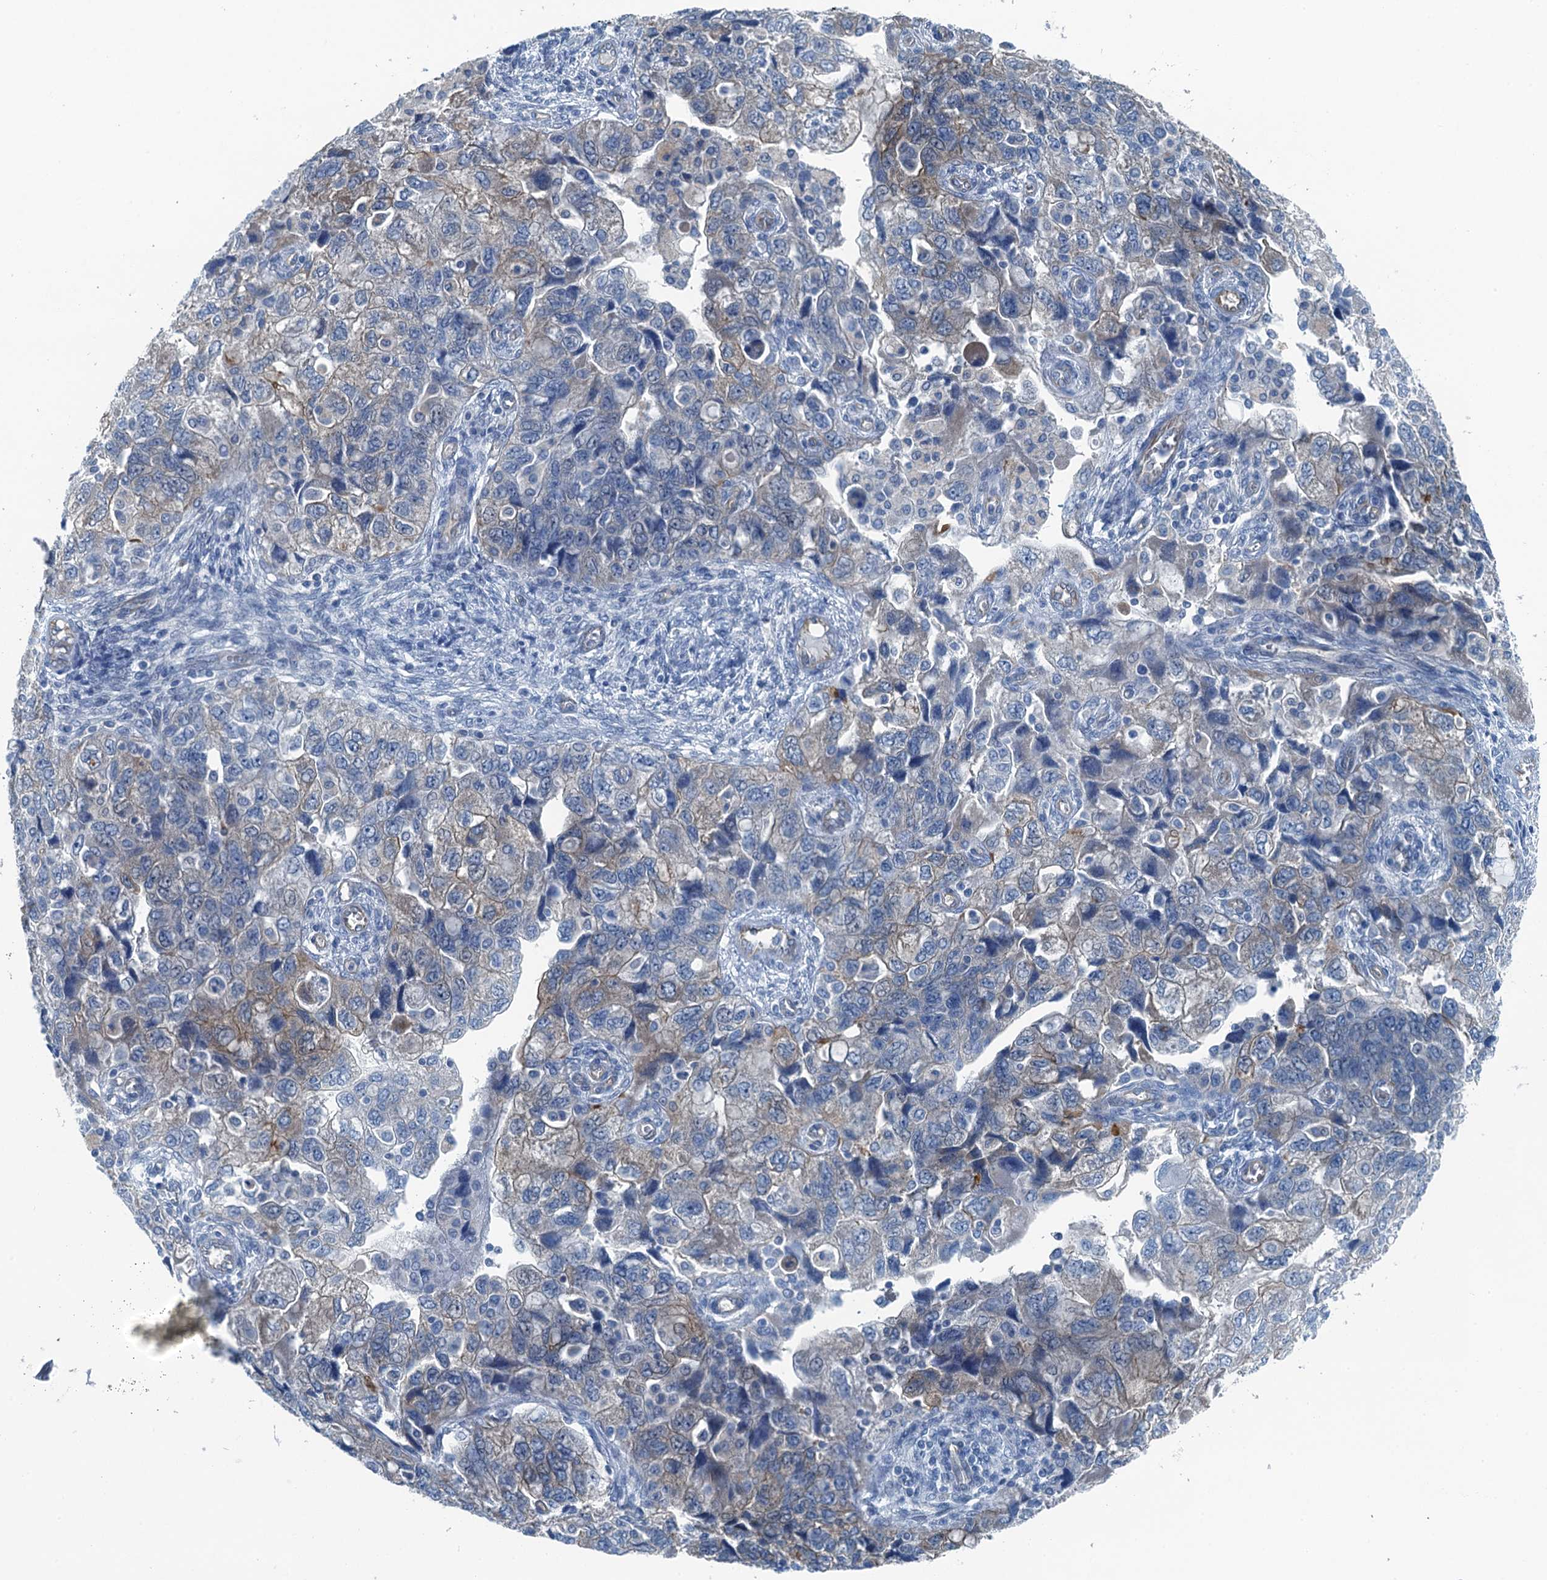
{"staining": {"intensity": "weak", "quantity": "25%-75%", "location": "cytoplasmic/membranous"}, "tissue": "ovarian cancer", "cell_type": "Tumor cells", "image_type": "cancer", "snomed": [{"axis": "morphology", "description": "Carcinoma, NOS"}, {"axis": "morphology", "description": "Cystadenocarcinoma, serous, NOS"}, {"axis": "topography", "description": "Ovary"}], "caption": "The image demonstrates staining of serous cystadenocarcinoma (ovarian), revealing weak cytoplasmic/membranous protein staining (brown color) within tumor cells. (Stains: DAB (3,3'-diaminobenzidine) in brown, nuclei in blue, Microscopy: brightfield microscopy at high magnification).", "gene": "GFOD2", "patient": {"sex": "female", "age": 69}}